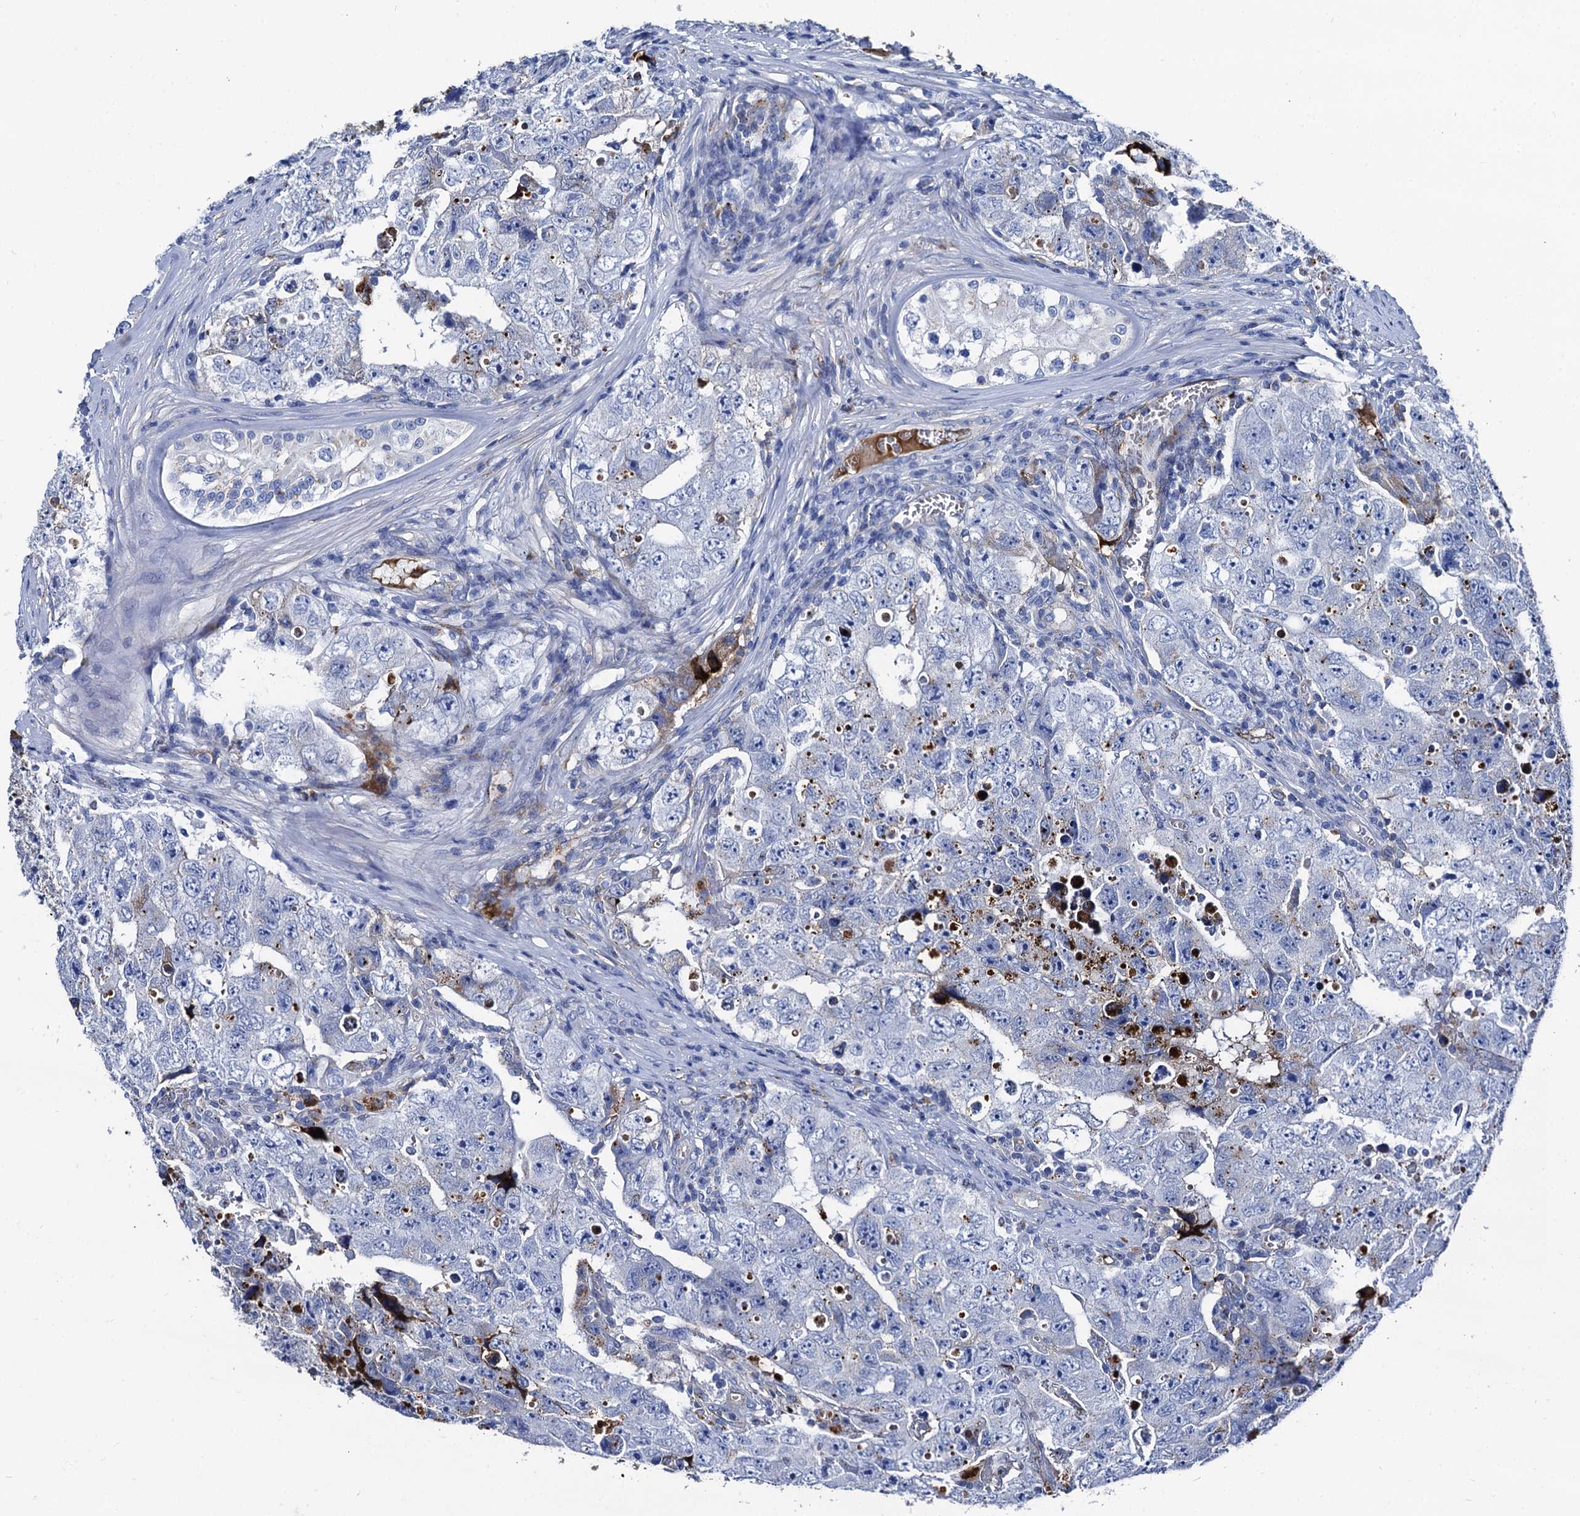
{"staining": {"intensity": "negative", "quantity": "none", "location": "none"}, "tissue": "testis cancer", "cell_type": "Tumor cells", "image_type": "cancer", "snomed": [{"axis": "morphology", "description": "Carcinoma, Embryonal, NOS"}, {"axis": "topography", "description": "Testis"}], "caption": "The micrograph shows no staining of tumor cells in testis embryonal carcinoma.", "gene": "APOD", "patient": {"sex": "male", "age": 17}}